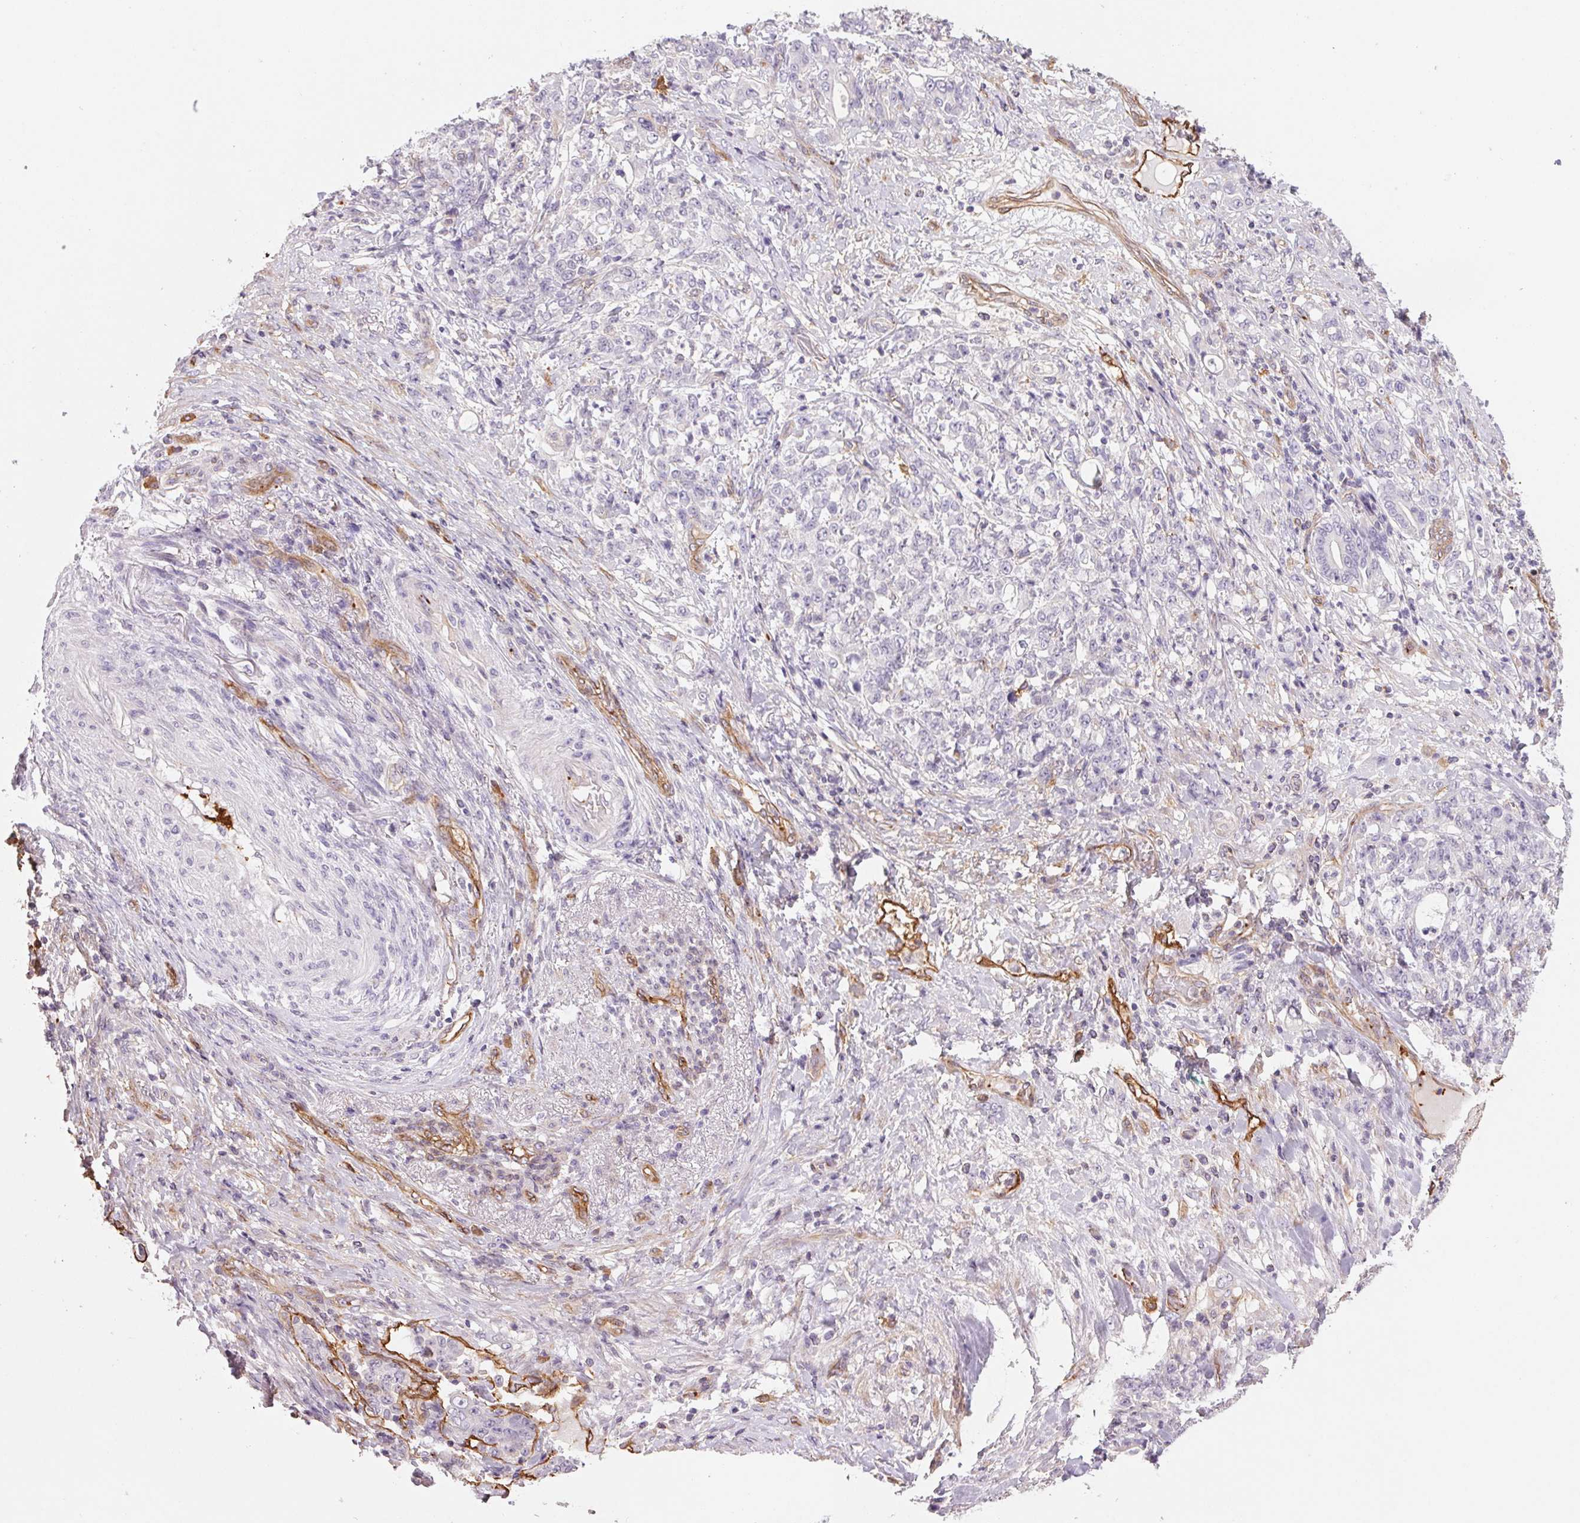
{"staining": {"intensity": "negative", "quantity": "none", "location": "none"}, "tissue": "stomach cancer", "cell_type": "Tumor cells", "image_type": "cancer", "snomed": [{"axis": "morphology", "description": "Adenocarcinoma, NOS"}, {"axis": "topography", "description": "Stomach"}], "caption": "The photomicrograph reveals no significant positivity in tumor cells of adenocarcinoma (stomach).", "gene": "ANKRD13B", "patient": {"sex": "female", "age": 79}}